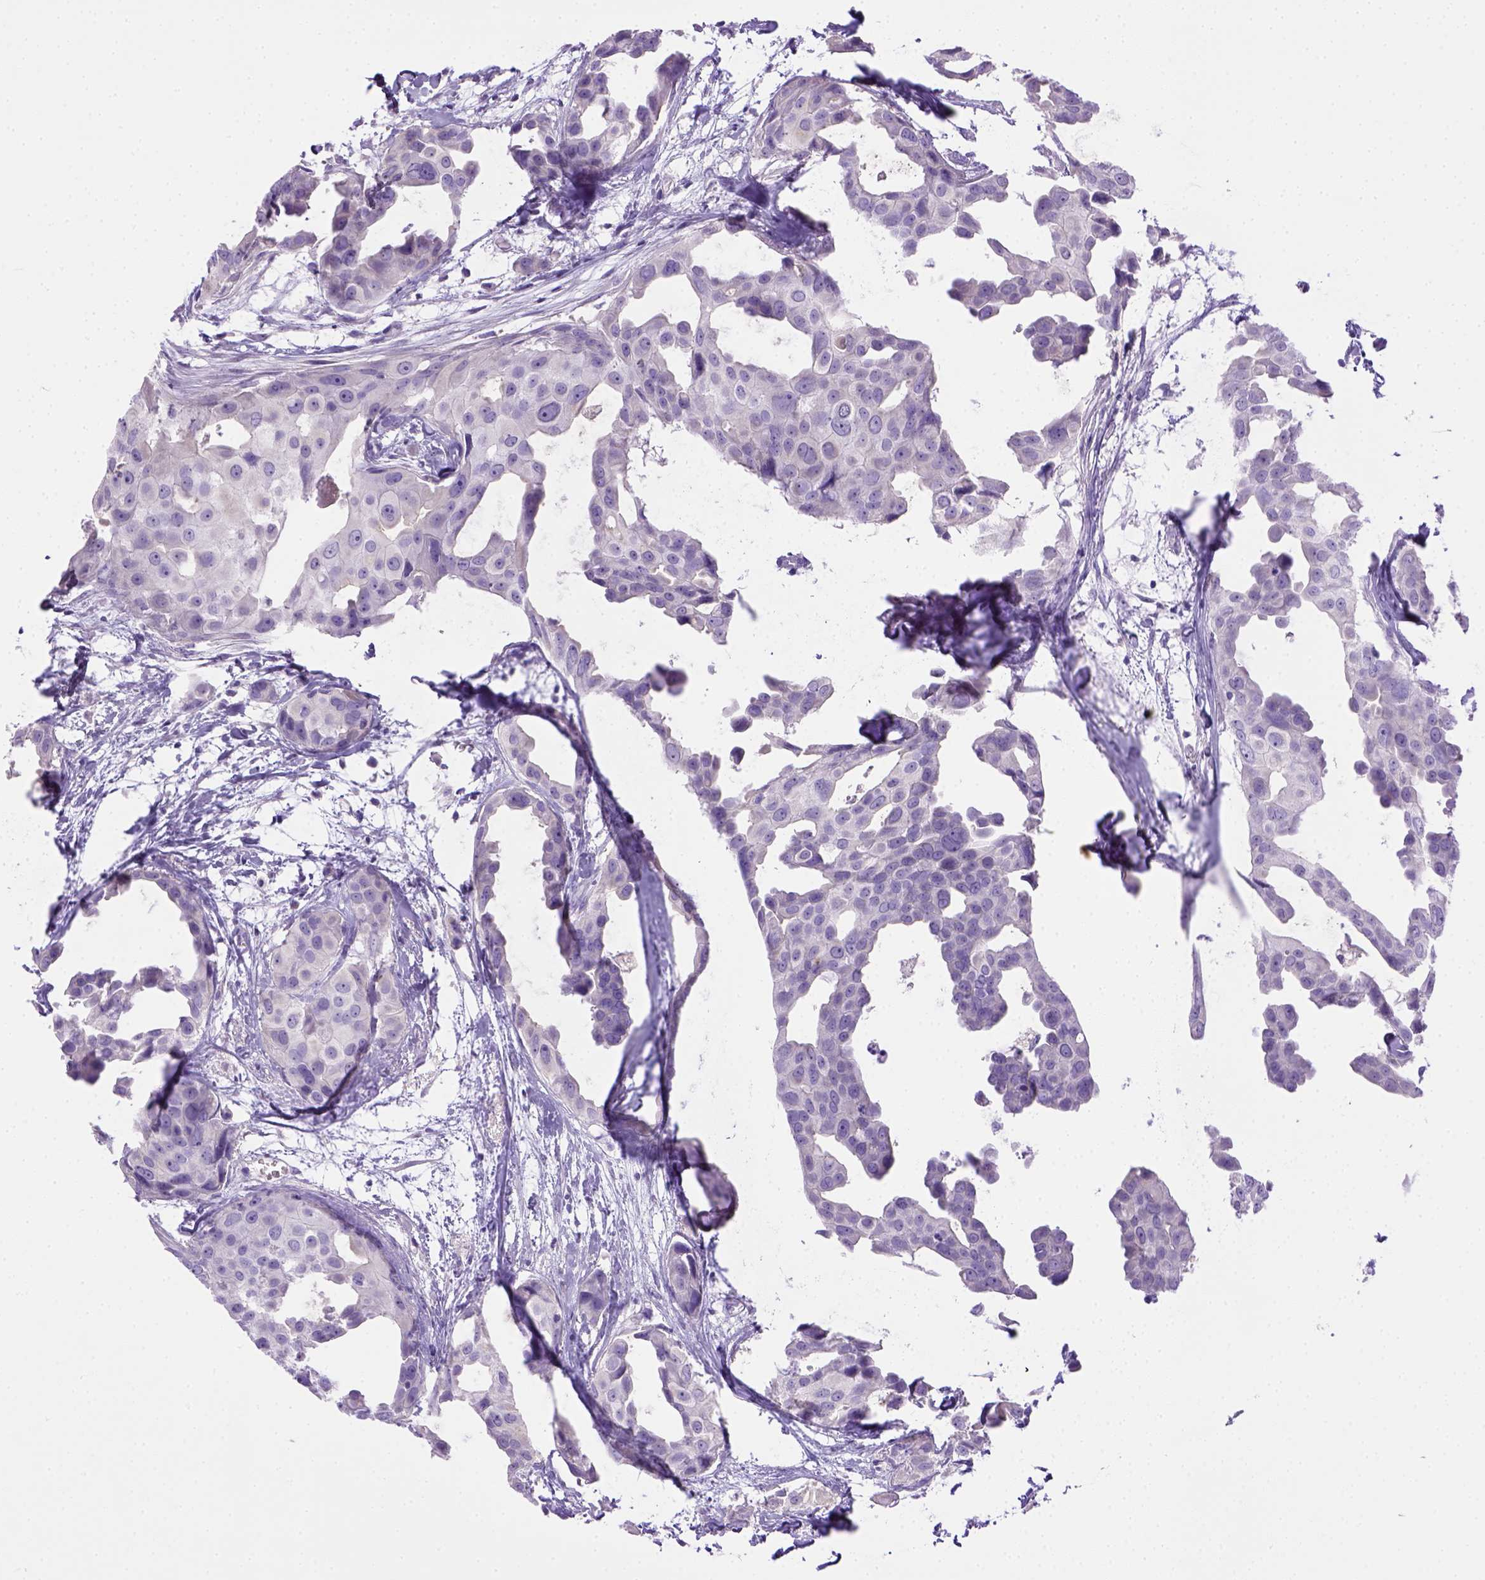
{"staining": {"intensity": "negative", "quantity": "none", "location": "none"}, "tissue": "breast cancer", "cell_type": "Tumor cells", "image_type": "cancer", "snomed": [{"axis": "morphology", "description": "Duct carcinoma"}, {"axis": "topography", "description": "Breast"}], "caption": "Tumor cells show no significant staining in breast invasive ductal carcinoma. Brightfield microscopy of IHC stained with DAB (brown) and hematoxylin (blue), captured at high magnification.", "gene": "BAAT", "patient": {"sex": "female", "age": 38}}